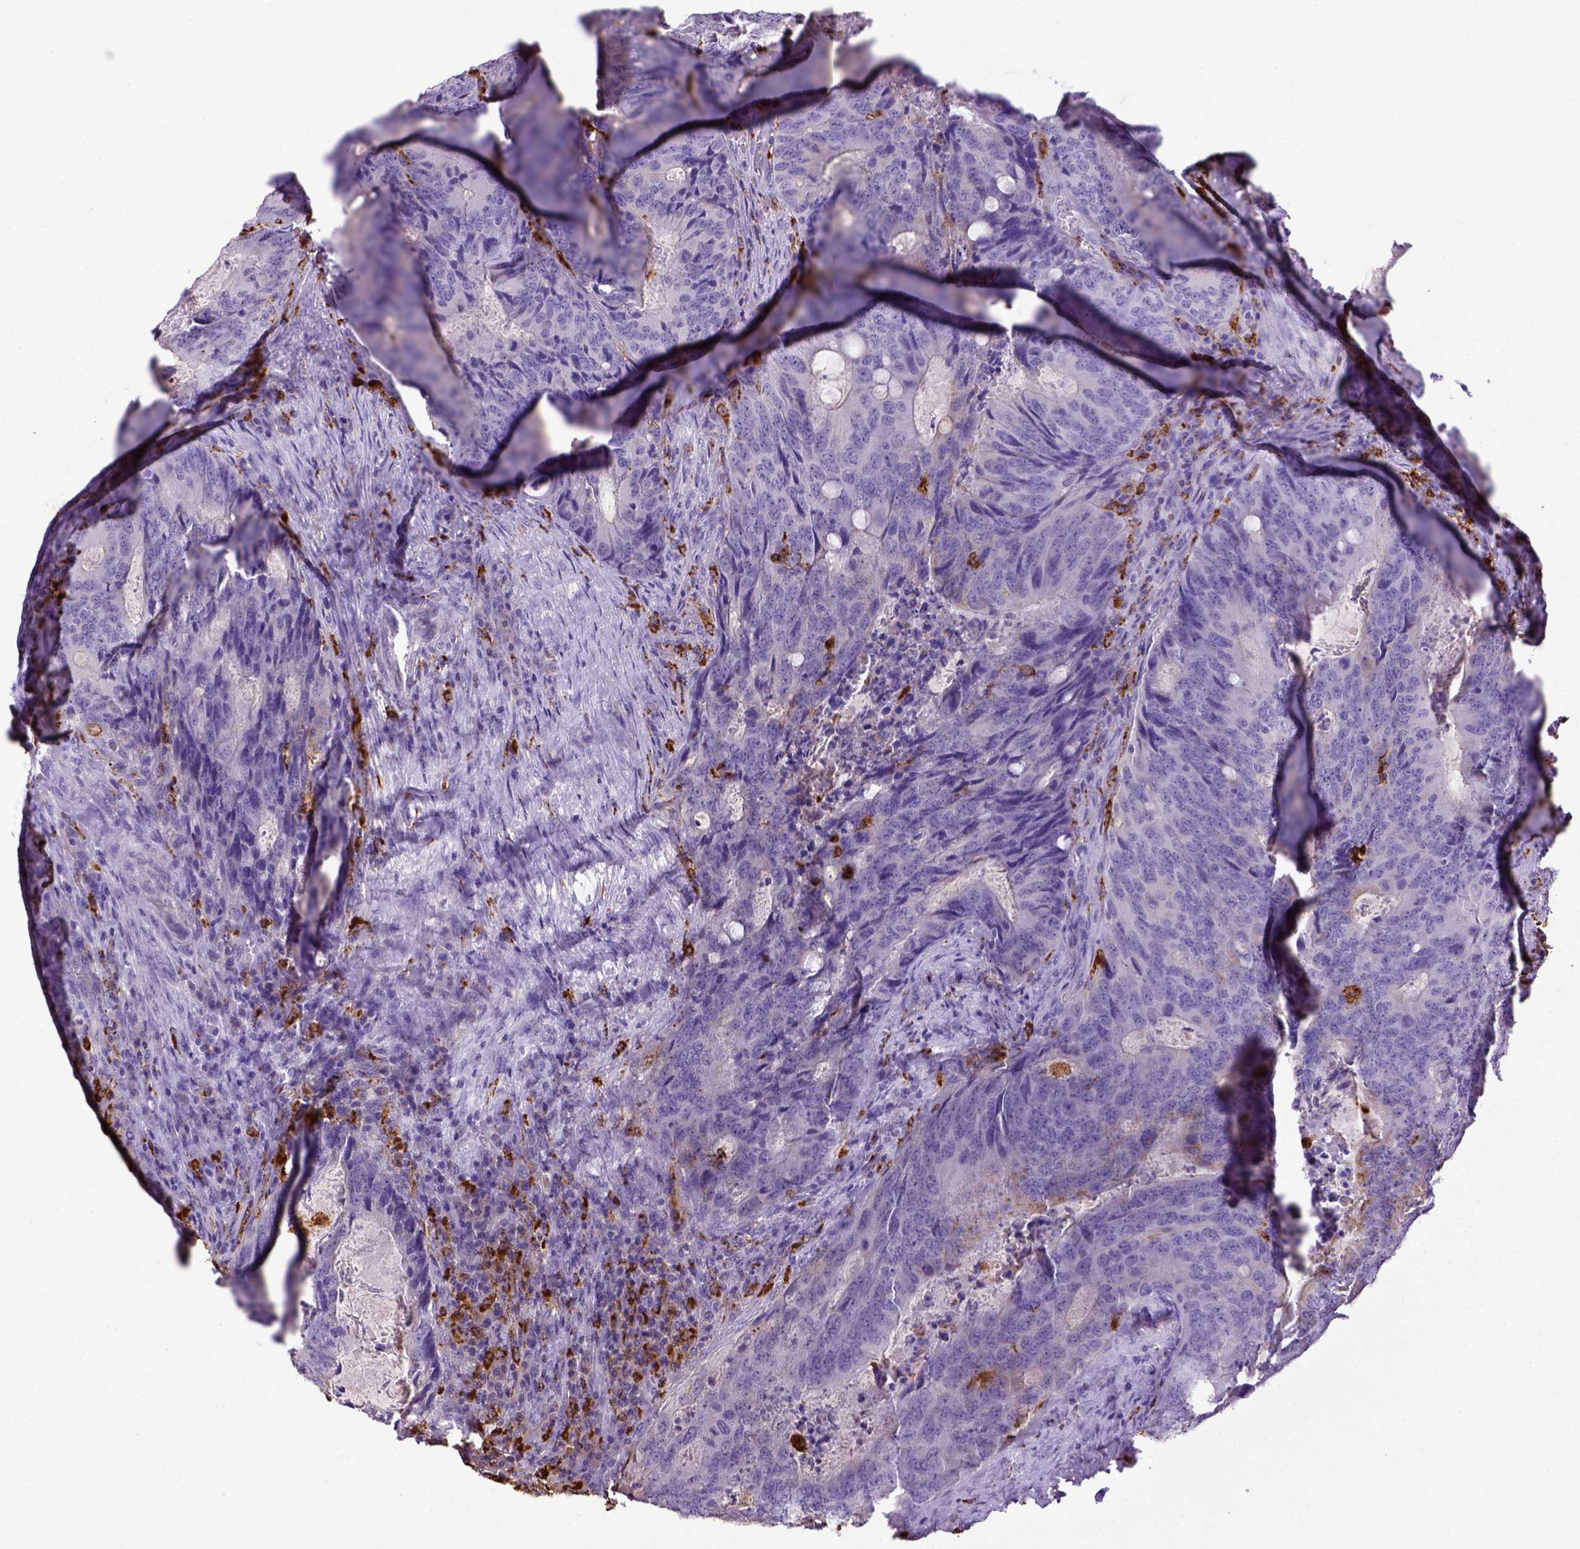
{"staining": {"intensity": "negative", "quantity": "none", "location": "none"}, "tissue": "colorectal cancer", "cell_type": "Tumor cells", "image_type": "cancer", "snomed": [{"axis": "morphology", "description": "Adenocarcinoma, NOS"}, {"axis": "topography", "description": "Colon"}], "caption": "Immunohistochemical staining of colorectal adenocarcinoma shows no significant expression in tumor cells.", "gene": "CD68", "patient": {"sex": "male", "age": 67}}